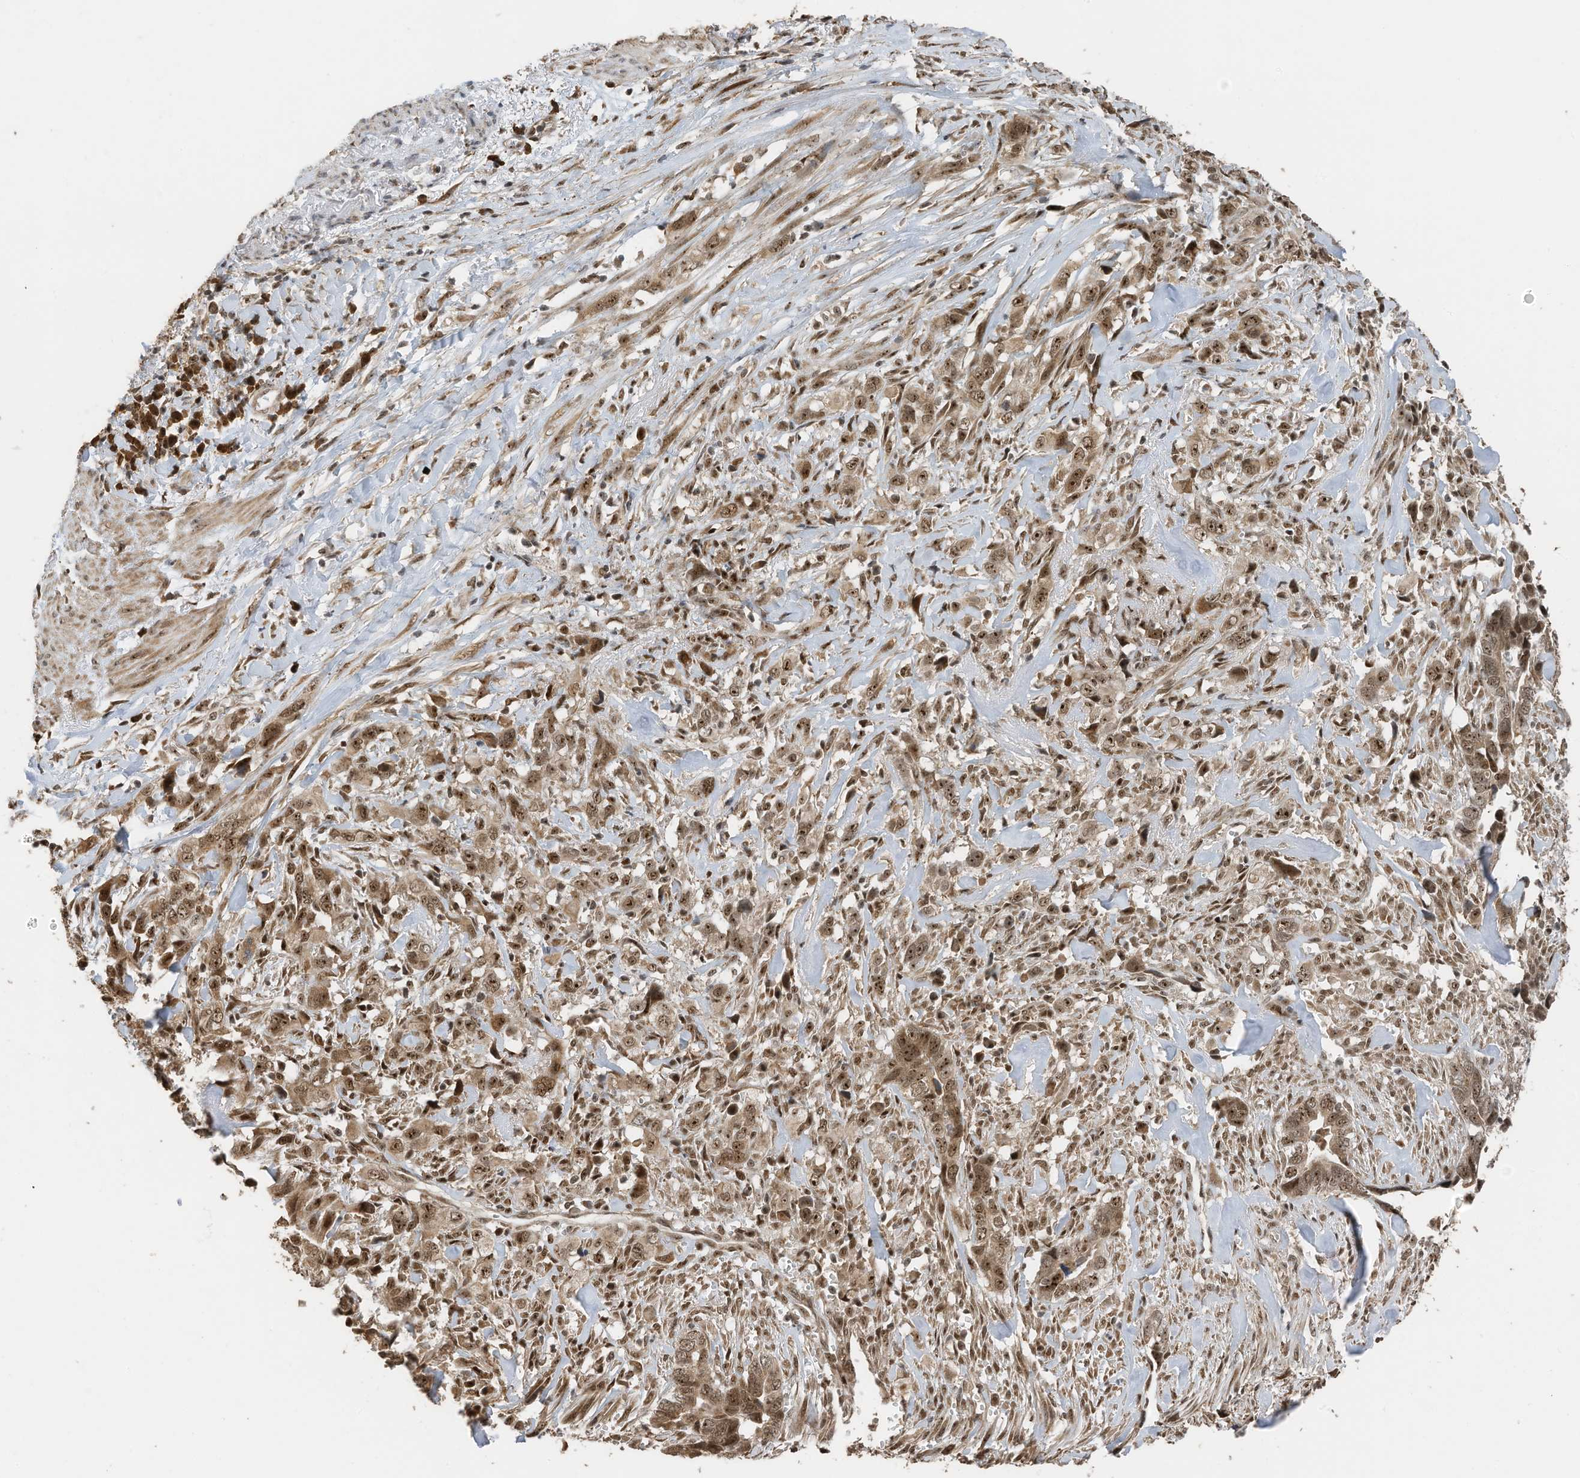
{"staining": {"intensity": "moderate", "quantity": ">75%", "location": "cytoplasmic/membranous,nuclear"}, "tissue": "liver cancer", "cell_type": "Tumor cells", "image_type": "cancer", "snomed": [{"axis": "morphology", "description": "Cholangiocarcinoma"}, {"axis": "topography", "description": "Liver"}], "caption": "The micrograph shows a brown stain indicating the presence of a protein in the cytoplasmic/membranous and nuclear of tumor cells in cholangiocarcinoma (liver).", "gene": "ERLEC1", "patient": {"sex": "female", "age": 79}}